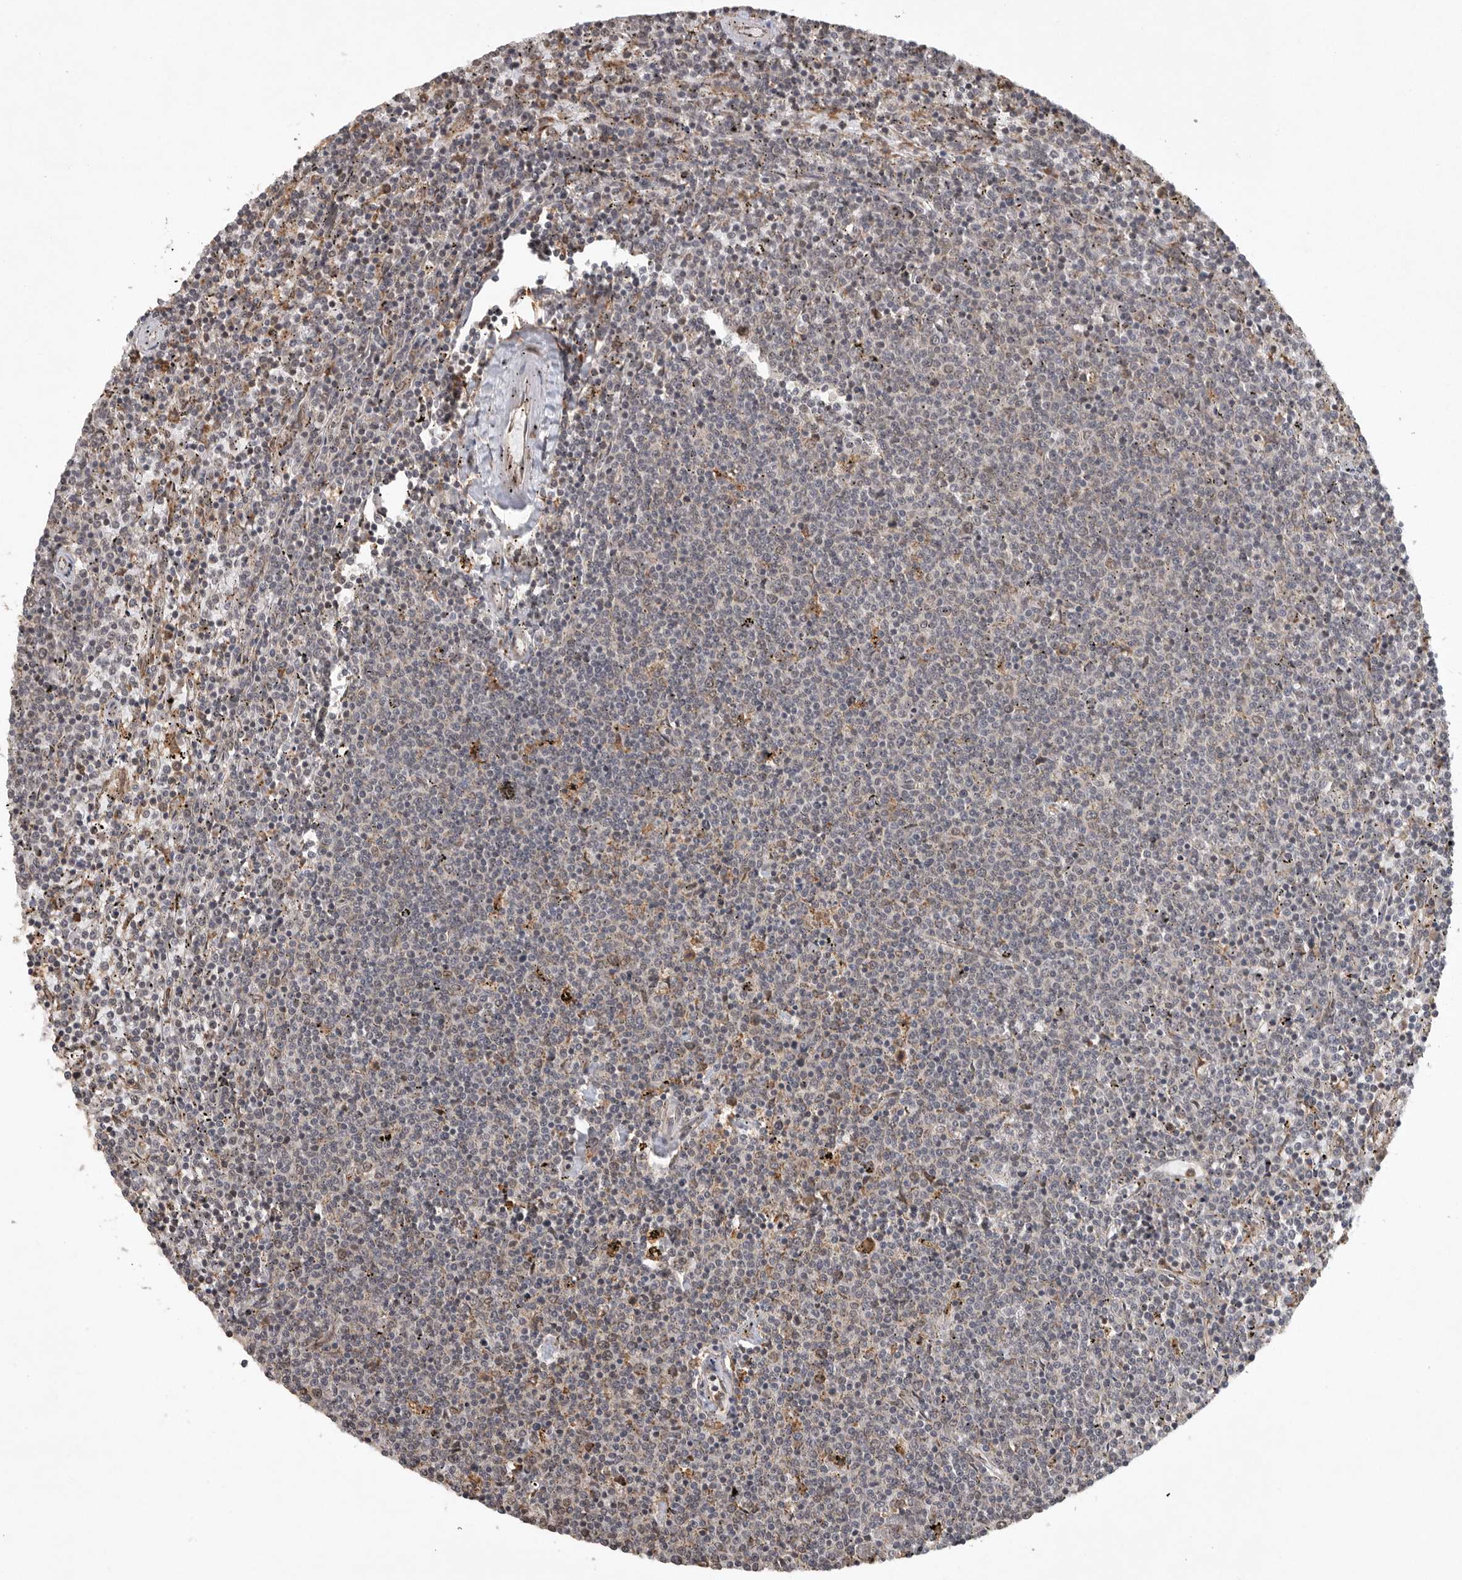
{"staining": {"intensity": "weak", "quantity": "<25%", "location": "cytoplasmic/membranous,nuclear"}, "tissue": "lymphoma", "cell_type": "Tumor cells", "image_type": "cancer", "snomed": [{"axis": "morphology", "description": "Malignant lymphoma, non-Hodgkin's type, Low grade"}, {"axis": "topography", "description": "Spleen"}], "caption": "An image of lymphoma stained for a protein reveals no brown staining in tumor cells.", "gene": "ZNF83", "patient": {"sex": "female", "age": 50}}